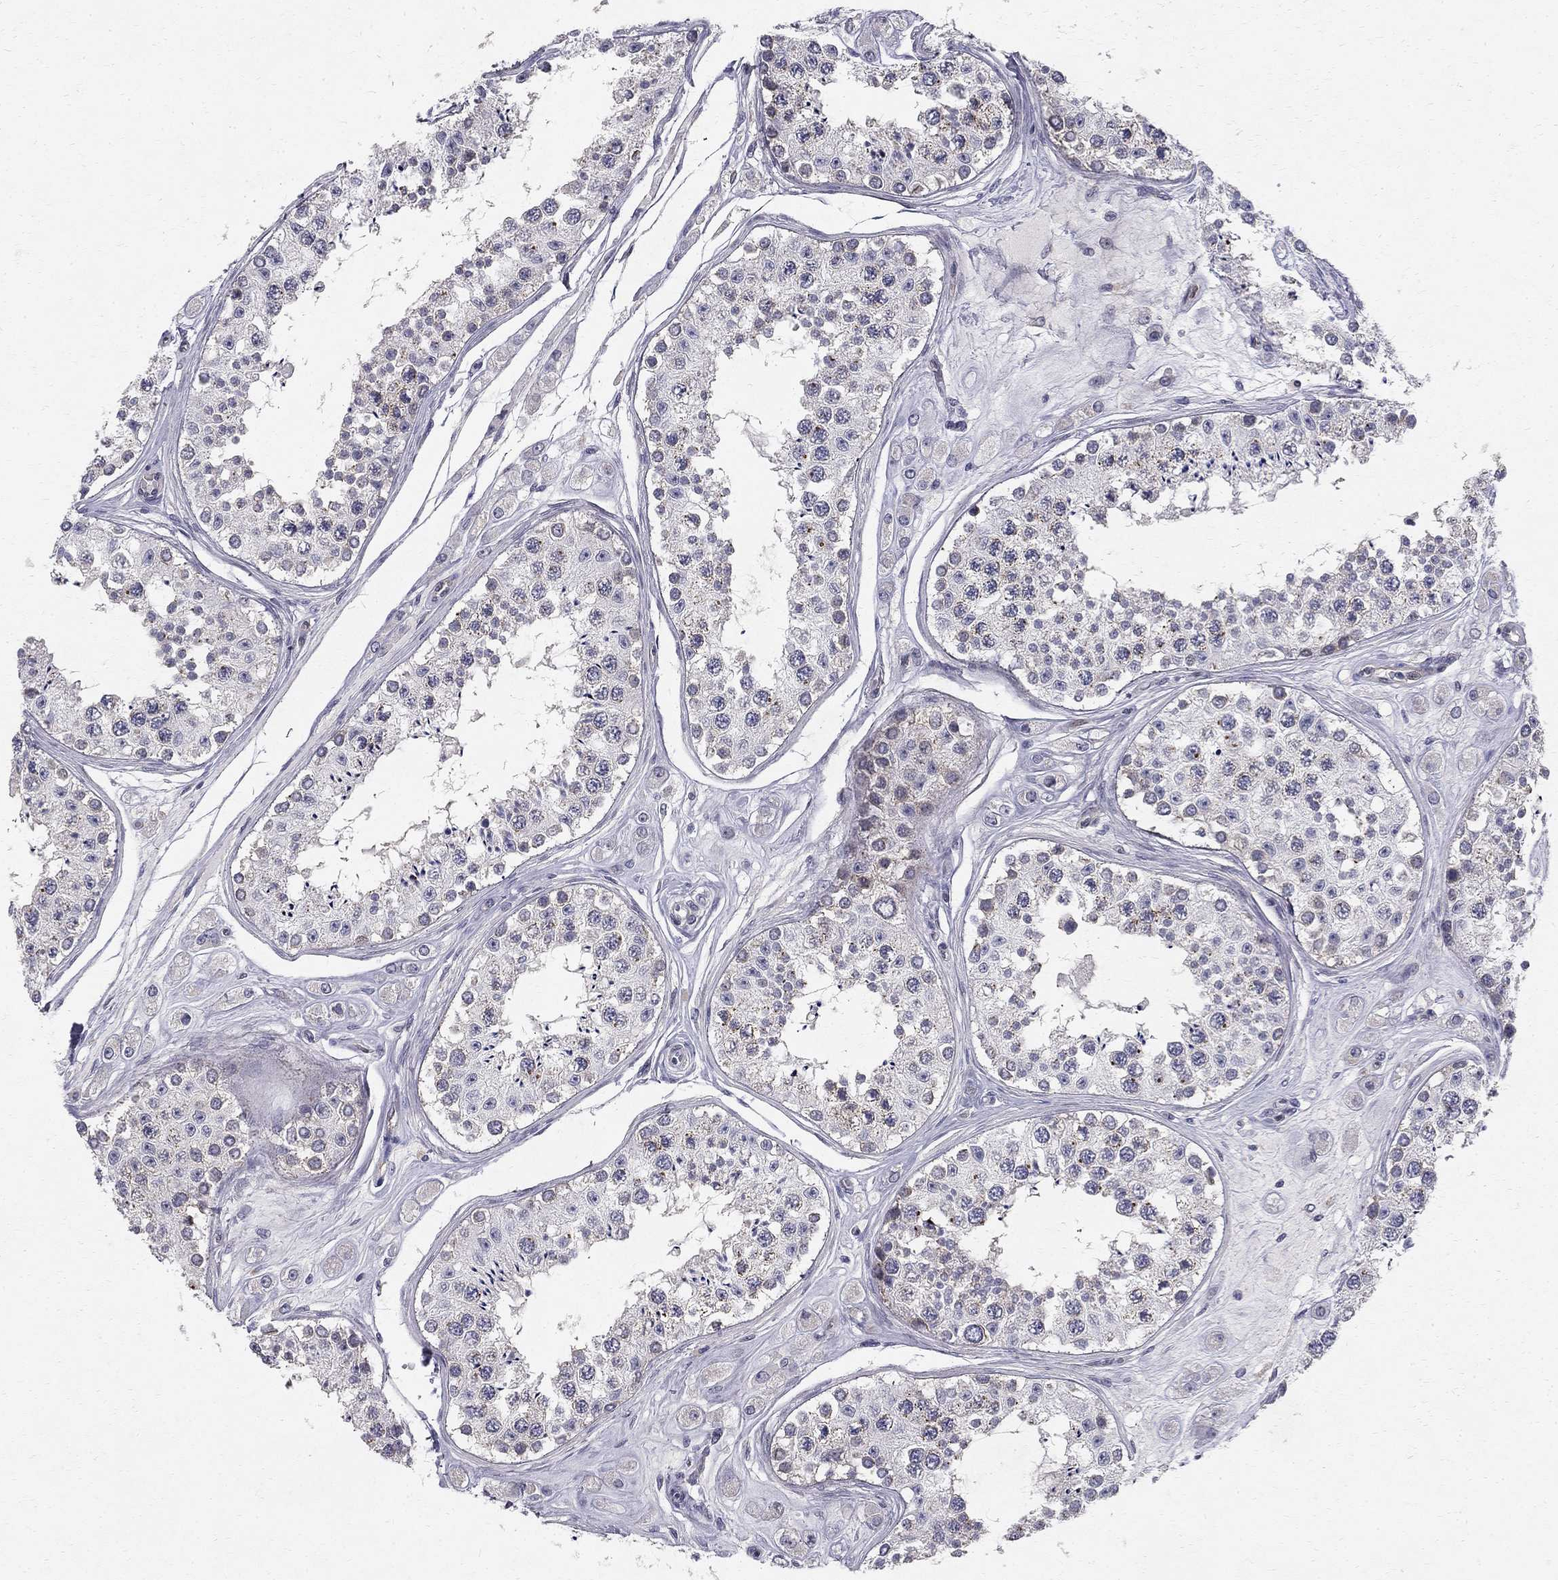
{"staining": {"intensity": "moderate", "quantity": "<25%", "location": "cytoplasmic/membranous"}, "tissue": "testis", "cell_type": "Cells in seminiferous ducts", "image_type": "normal", "snomed": [{"axis": "morphology", "description": "Normal tissue, NOS"}, {"axis": "topography", "description": "Testis"}], "caption": "Immunohistochemistry photomicrograph of benign testis: human testis stained using immunohistochemistry (IHC) exhibits low levels of moderate protein expression localized specifically in the cytoplasmic/membranous of cells in seminiferous ducts, appearing as a cytoplasmic/membranous brown color.", "gene": "CLIC6", "patient": {"sex": "male", "age": 25}}